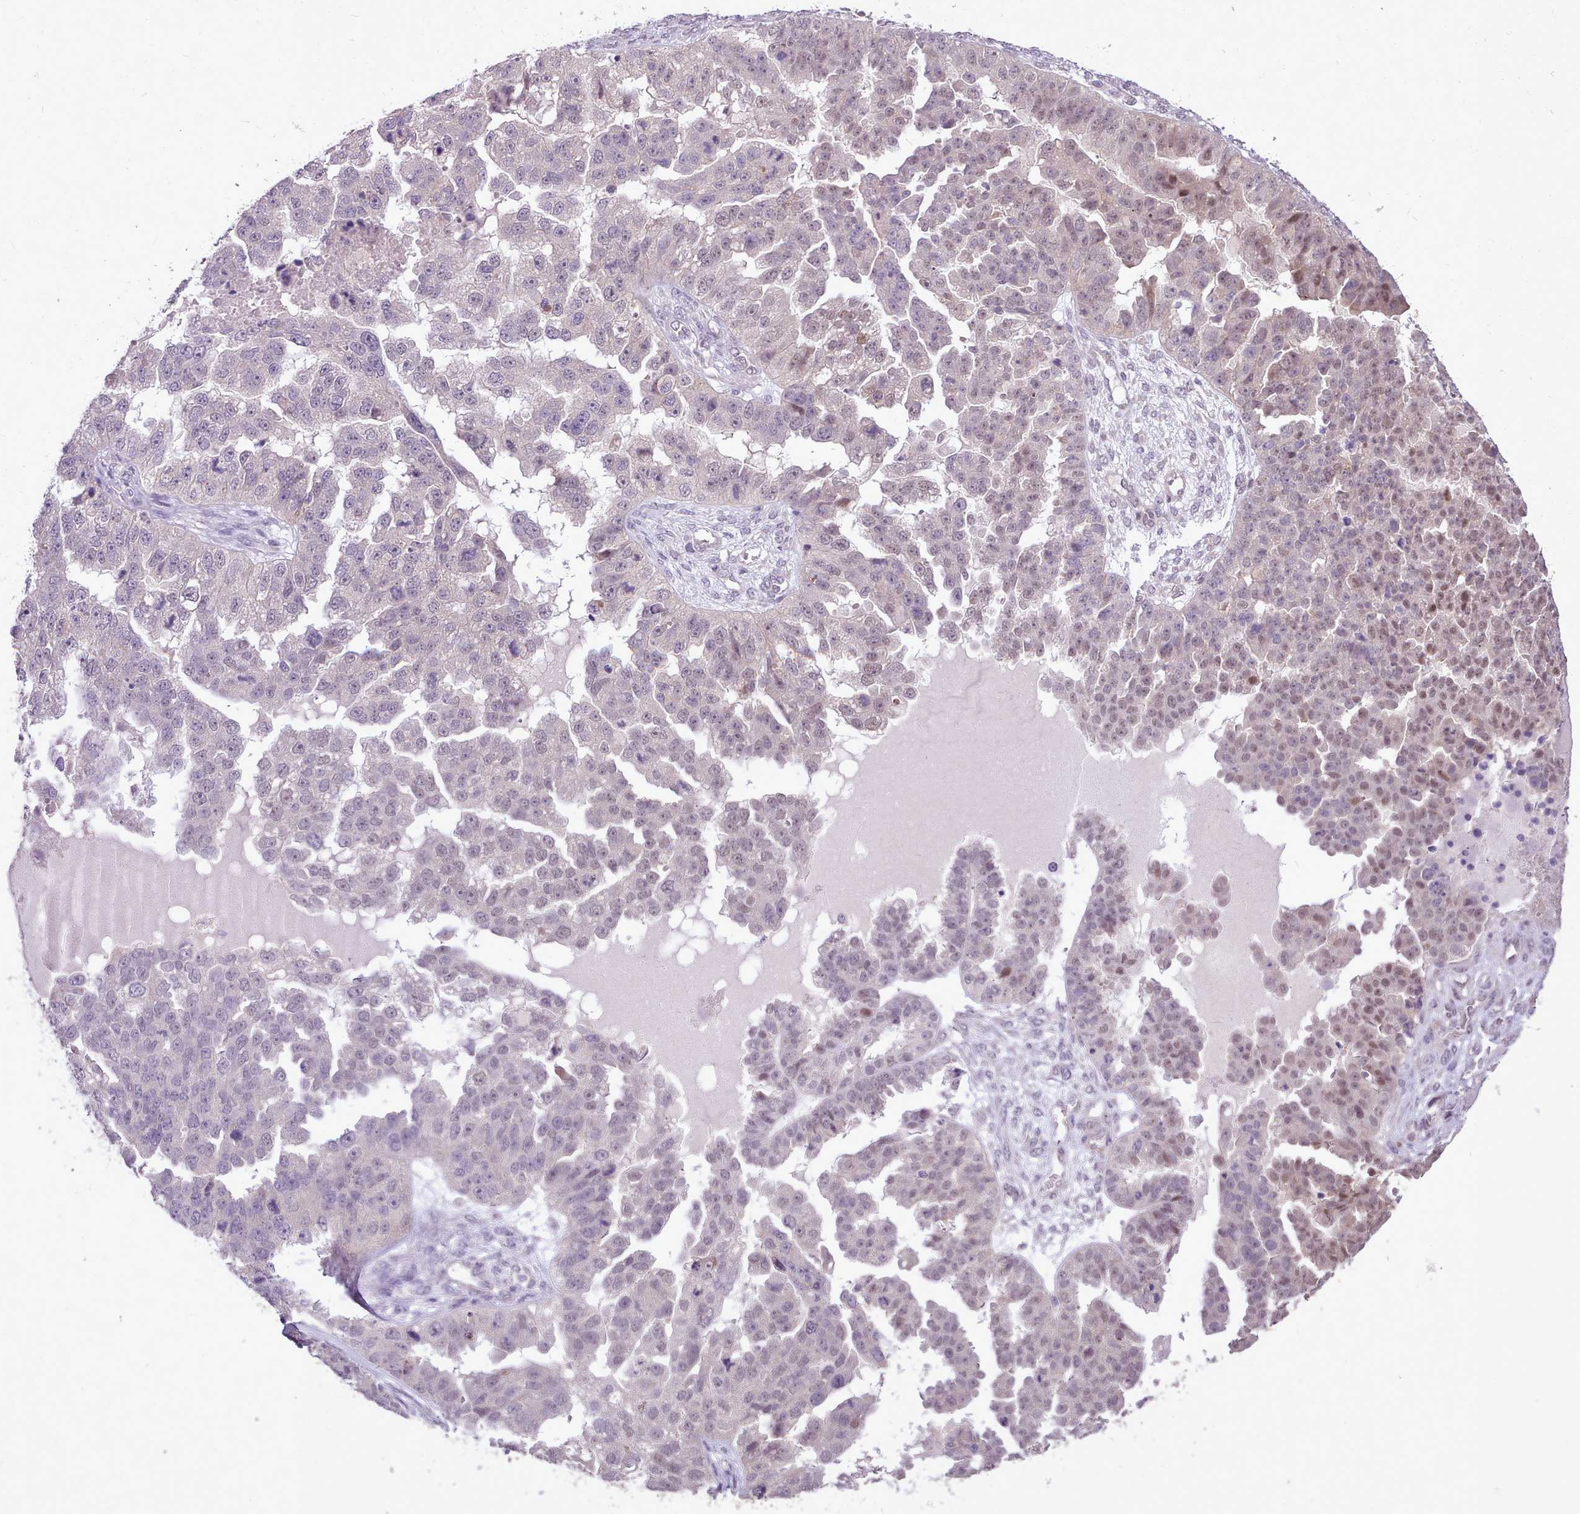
{"staining": {"intensity": "weak", "quantity": "<25%", "location": "nuclear"}, "tissue": "ovarian cancer", "cell_type": "Tumor cells", "image_type": "cancer", "snomed": [{"axis": "morphology", "description": "Cystadenocarcinoma, serous, NOS"}, {"axis": "topography", "description": "Ovary"}], "caption": "Ovarian cancer (serous cystadenocarcinoma) was stained to show a protein in brown. There is no significant expression in tumor cells.", "gene": "ZNF607", "patient": {"sex": "female", "age": 58}}